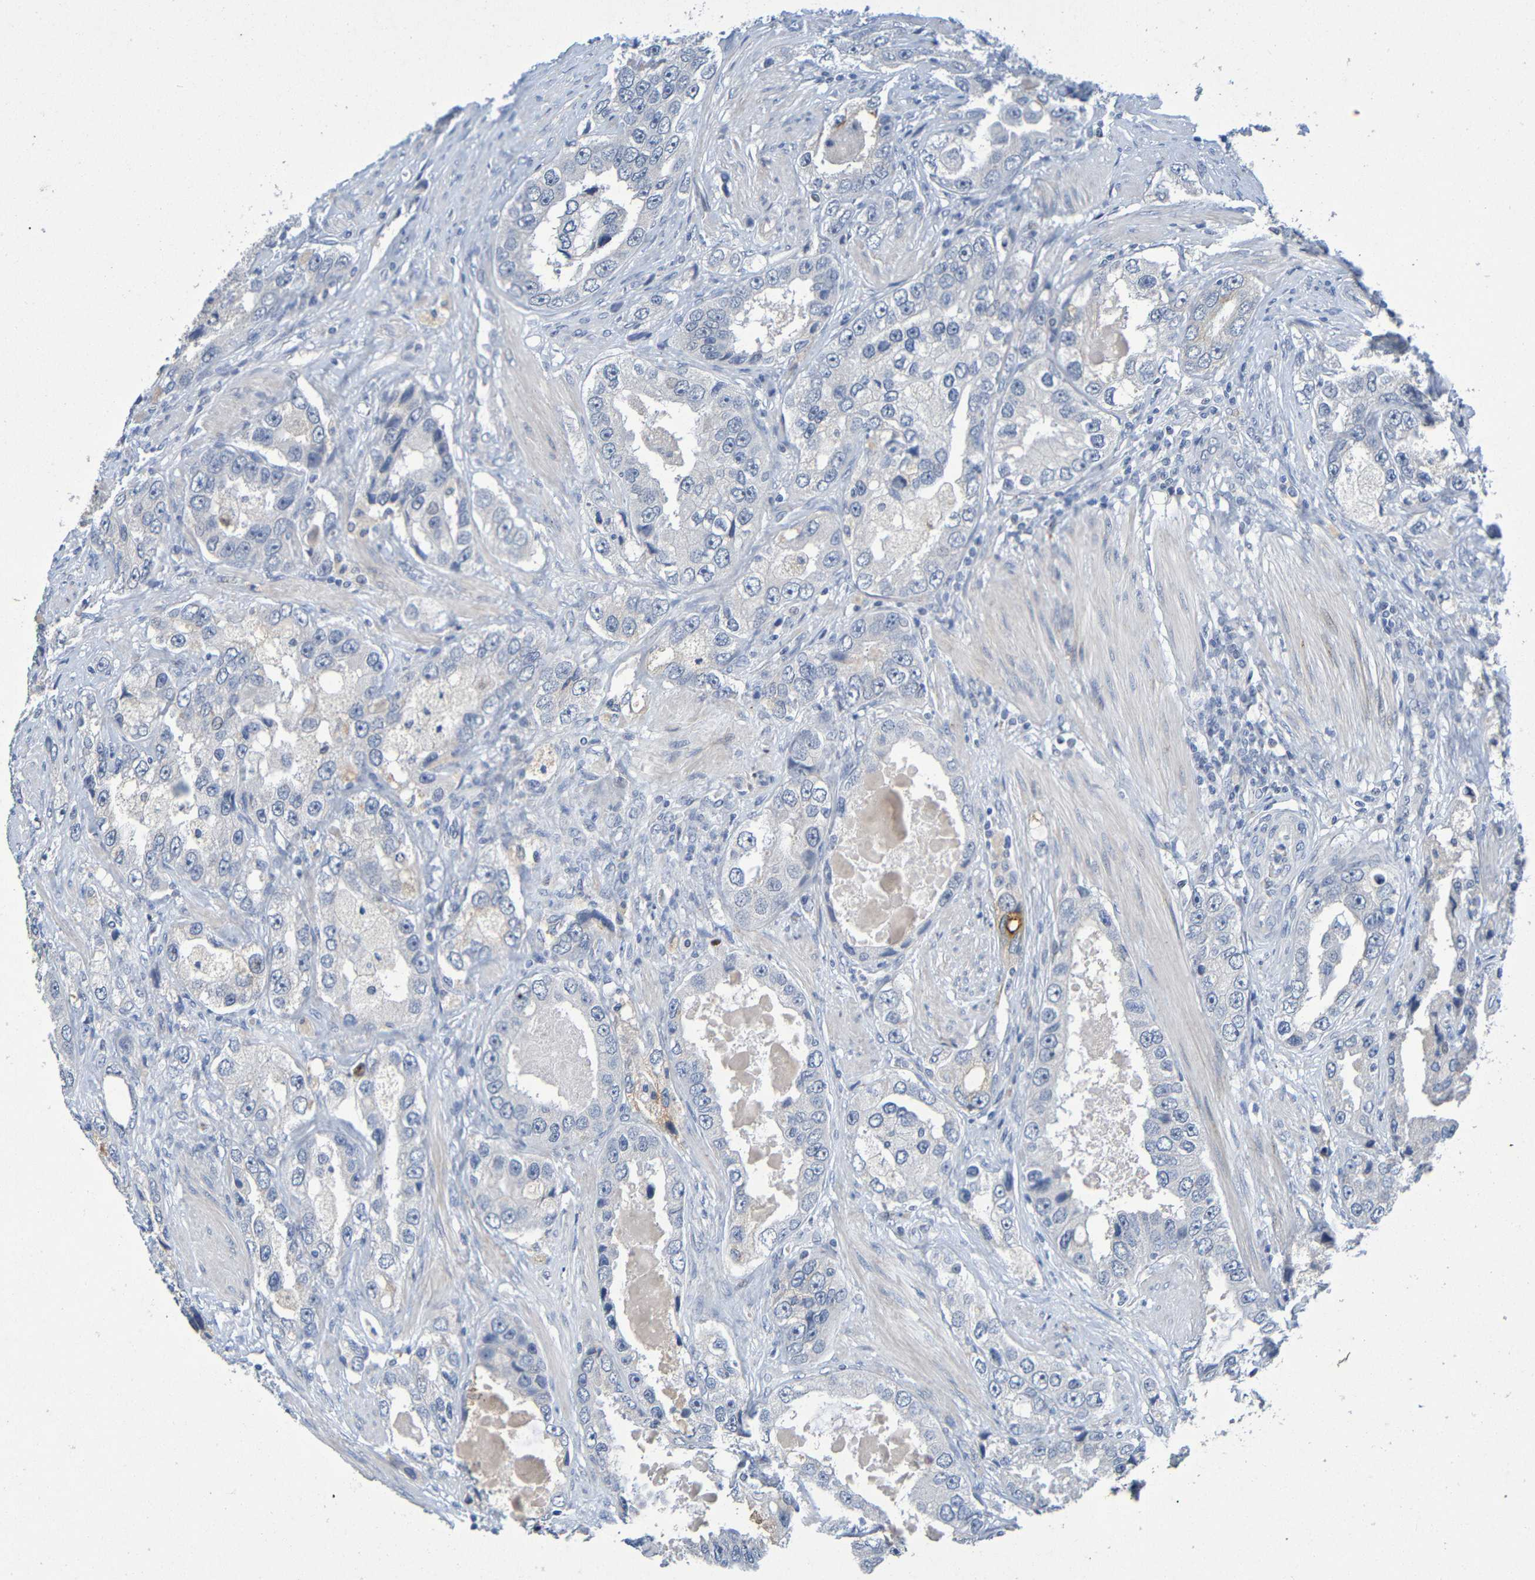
{"staining": {"intensity": "negative", "quantity": "none", "location": "none"}, "tissue": "prostate cancer", "cell_type": "Tumor cells", "image_type": "cancer", "snomed": [{"axis": "morphology", "description": "Adenocarcinoma, High grade"}, {"axis": "topography", "description": "Prostate"}], "caption": "This photomicrograph is of prostate cancer (adenocarcinoma (high-grade)) stained with immunohistochemistry to label a protein in brown with the nuclei are counter-stained blue. There is no staining in tumor cells.", "gene": "IL10", "patient": {"sex": "male", "age": 63}}